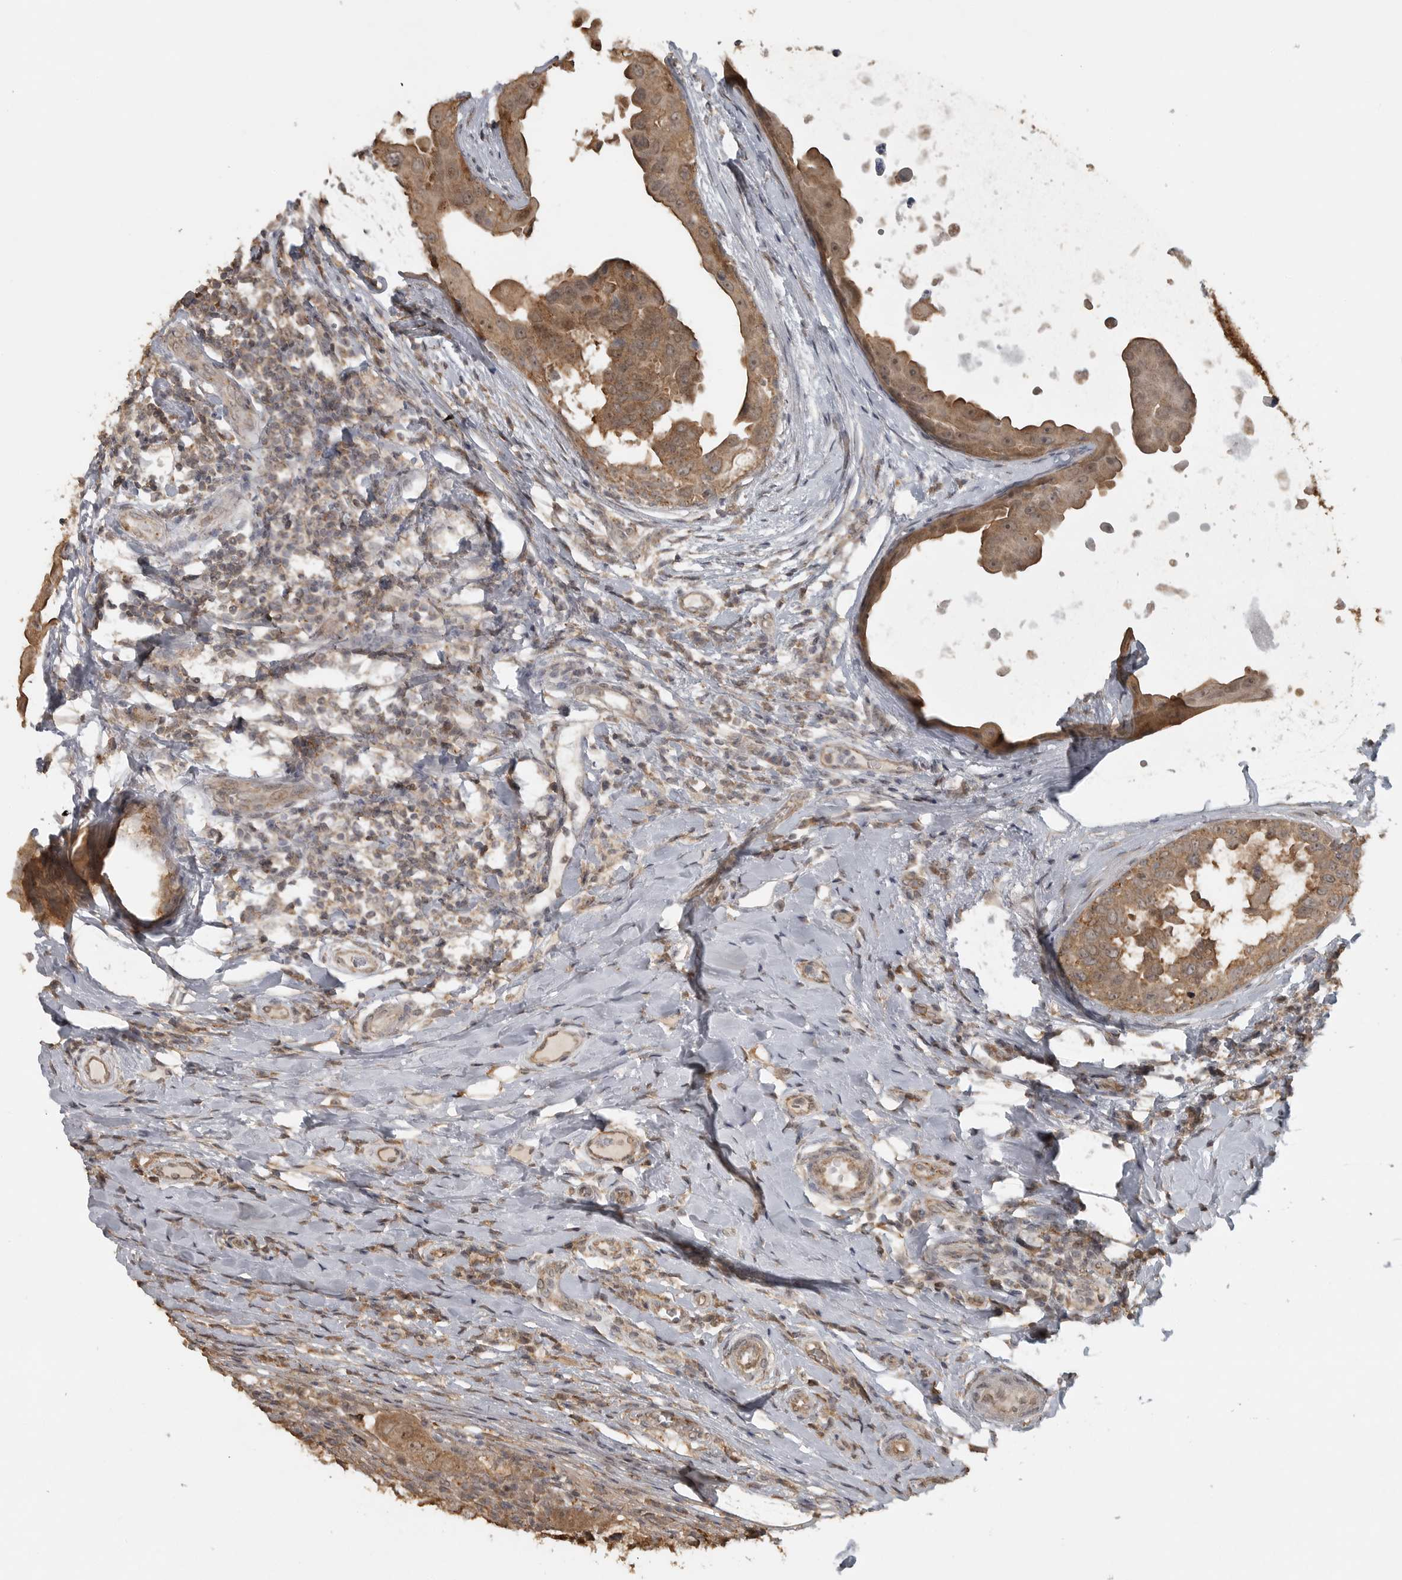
{"staining": {"intensity": "moderate", "quantity": ">75%", "location": "cytoplasmic/membranous,nuclear"}, "tissue": "breast cancer", "cell_type": "Tumor cells", "image_type": "cancer", "snomed": [{"axis": "morphology", "description": "Duct carcinoma"}, {"axis": "topography", "description": "Breast"}], "caption": "Human breast intraductal carcinoma stained with a protein marker reveals moderate staining in tumor cells.", "gene": "LLGL1", "patient": {"sex": "female", "age": 27}}